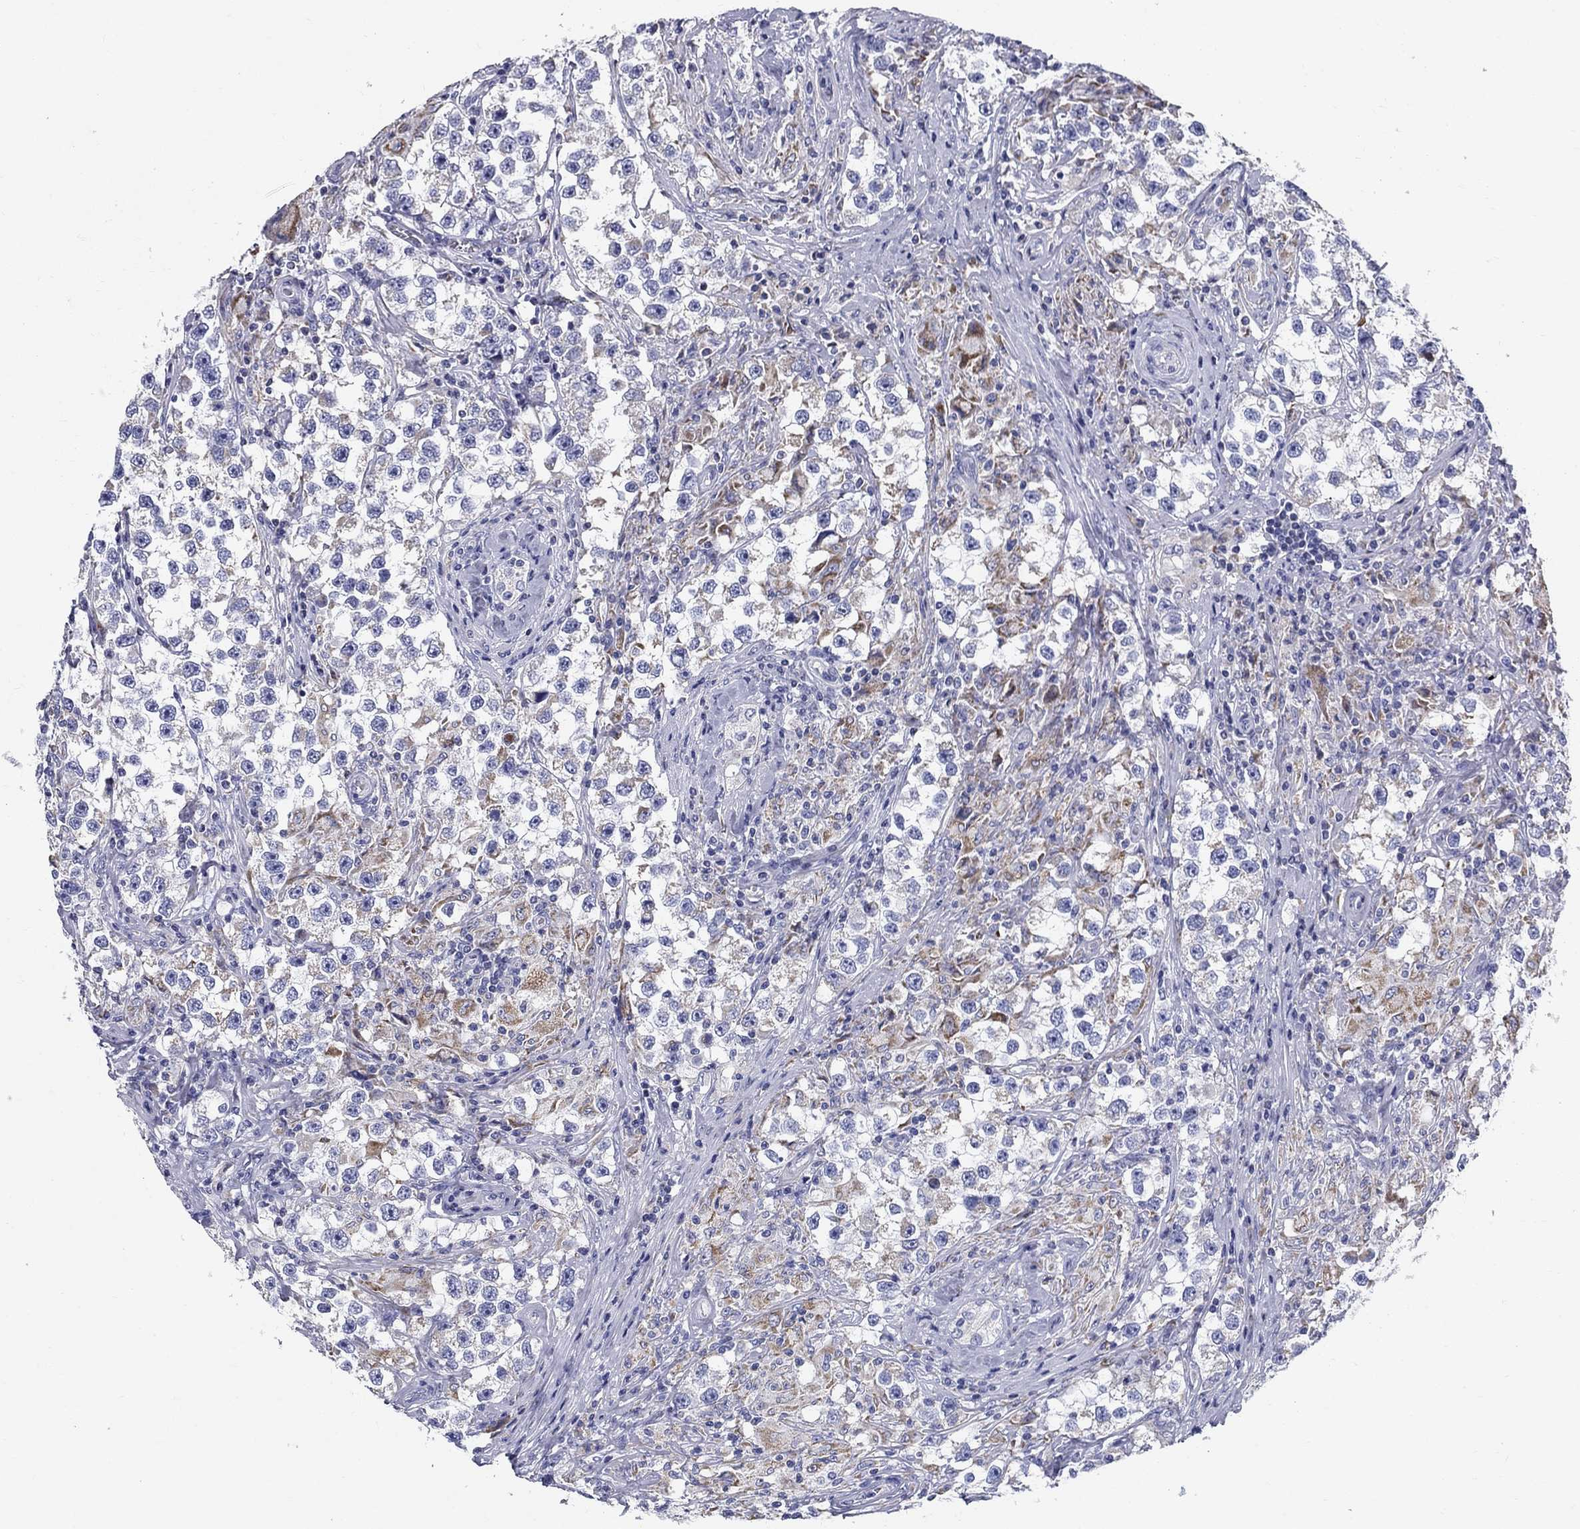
{"staining": {"intensity": "negative", "quantity": "none", "location": "none"}, "tissue": "testis cancer", "cell_type": "Tumor cells", "image_type": "cancer", "snomed": [{"axis": "morphology", "description": "Seminoma, NOS"}, {"axis": "topography", "description": "Testis"}], "caption": "An immunohistochemistry (IHC) image of testis cancer is shown. There is no staining in tumor cells of testis cancer.", "gene": "UPB1", "patient": {"sex": "male", "age": 46}}